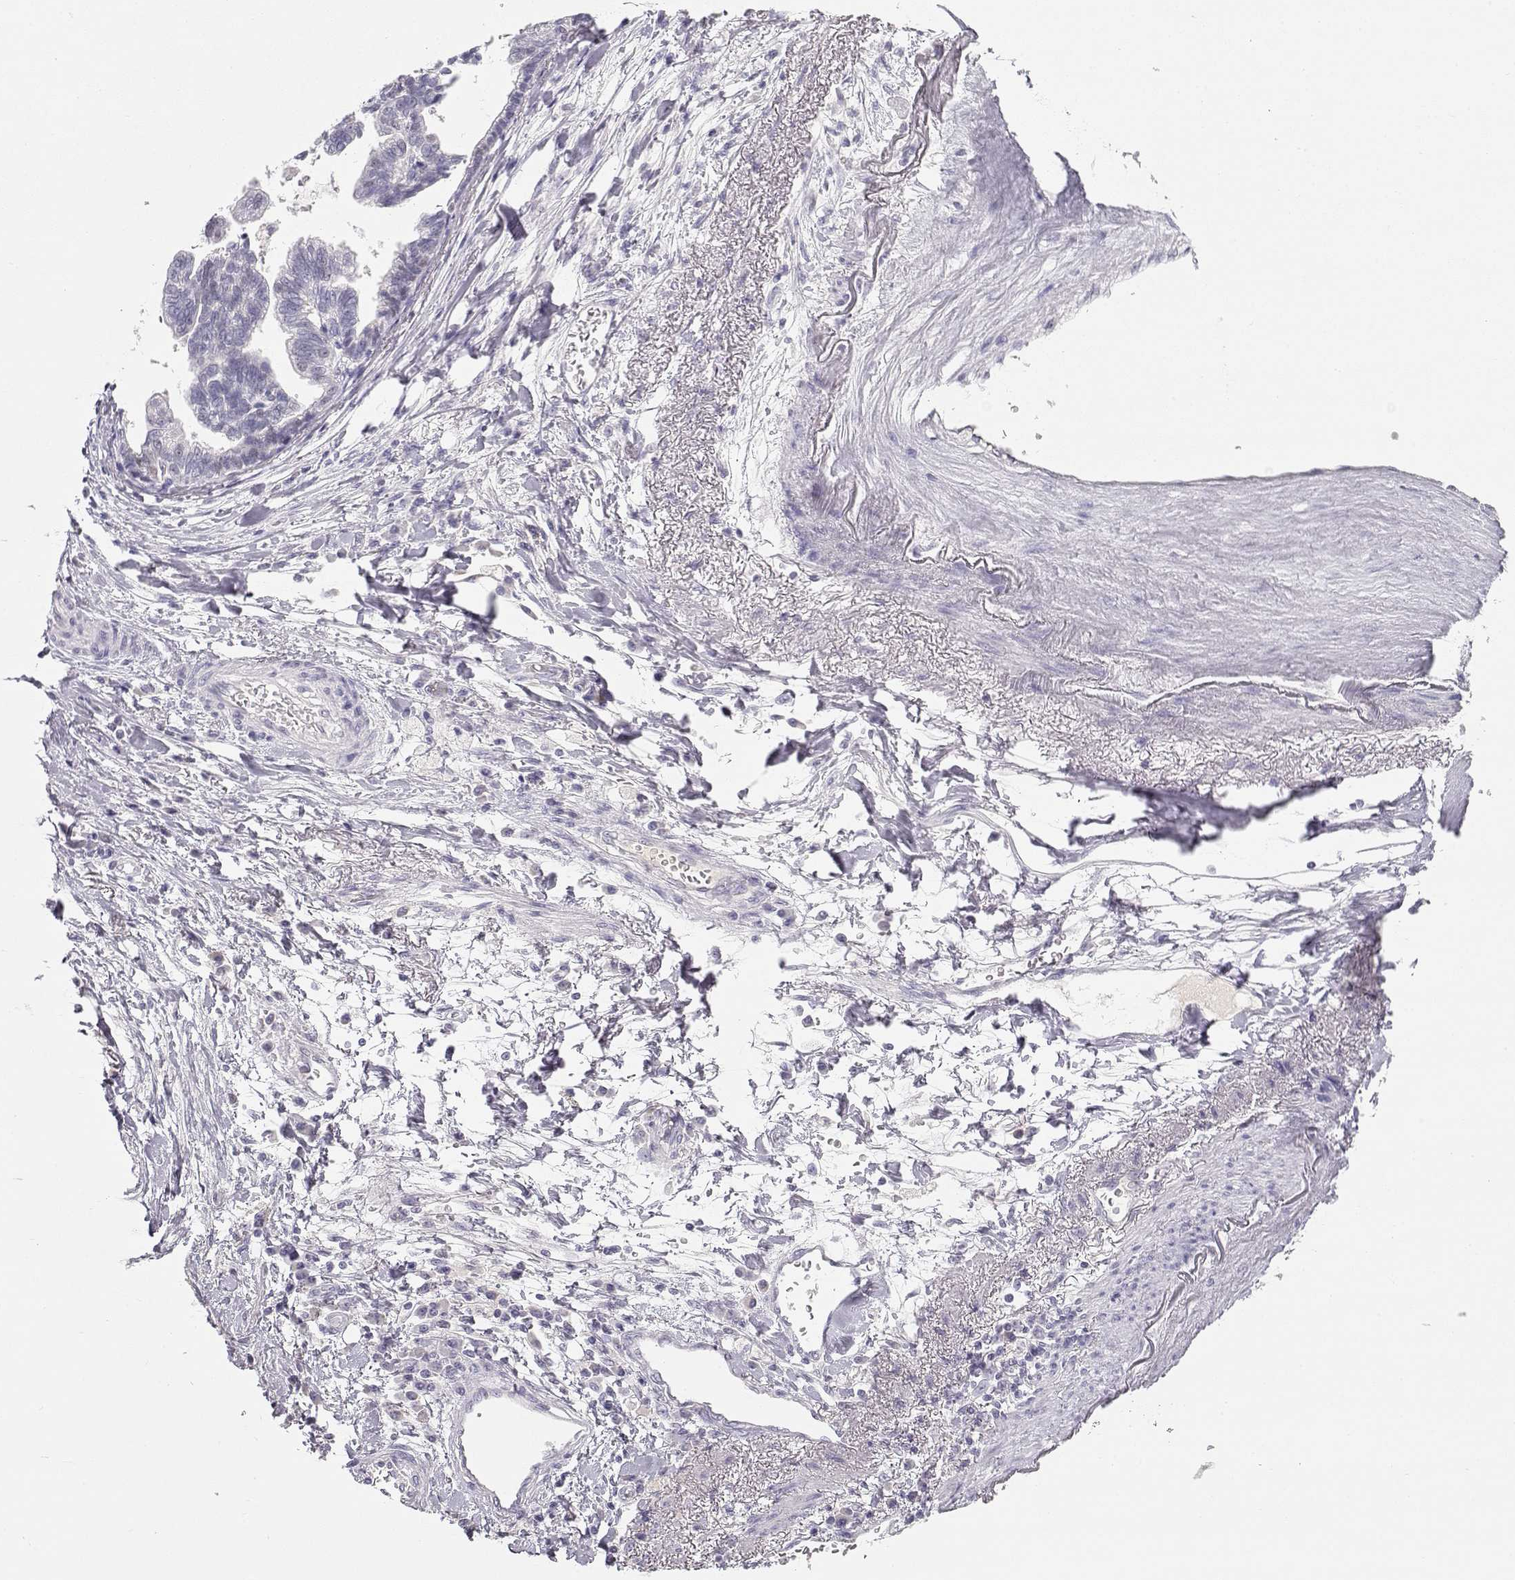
{"staining": {"intensity": "negative", "quantity": "none", "location": "none"}, "tissue": "stomach cancer", "cell_type": "Tumor cells", "image_type": "cancer", "snomed": [{"axis": "morphology", "description": "Adenocarcinoma, NOS"}, {"axis": "topography", "description": "Stomach"}], "caption": "Immunohistochemical staining of adenocarcinoma (stomach) shows no significant staining in tumor cells.", "gene": "OPN5", "patient": {"sex": "male", "age": 83}}